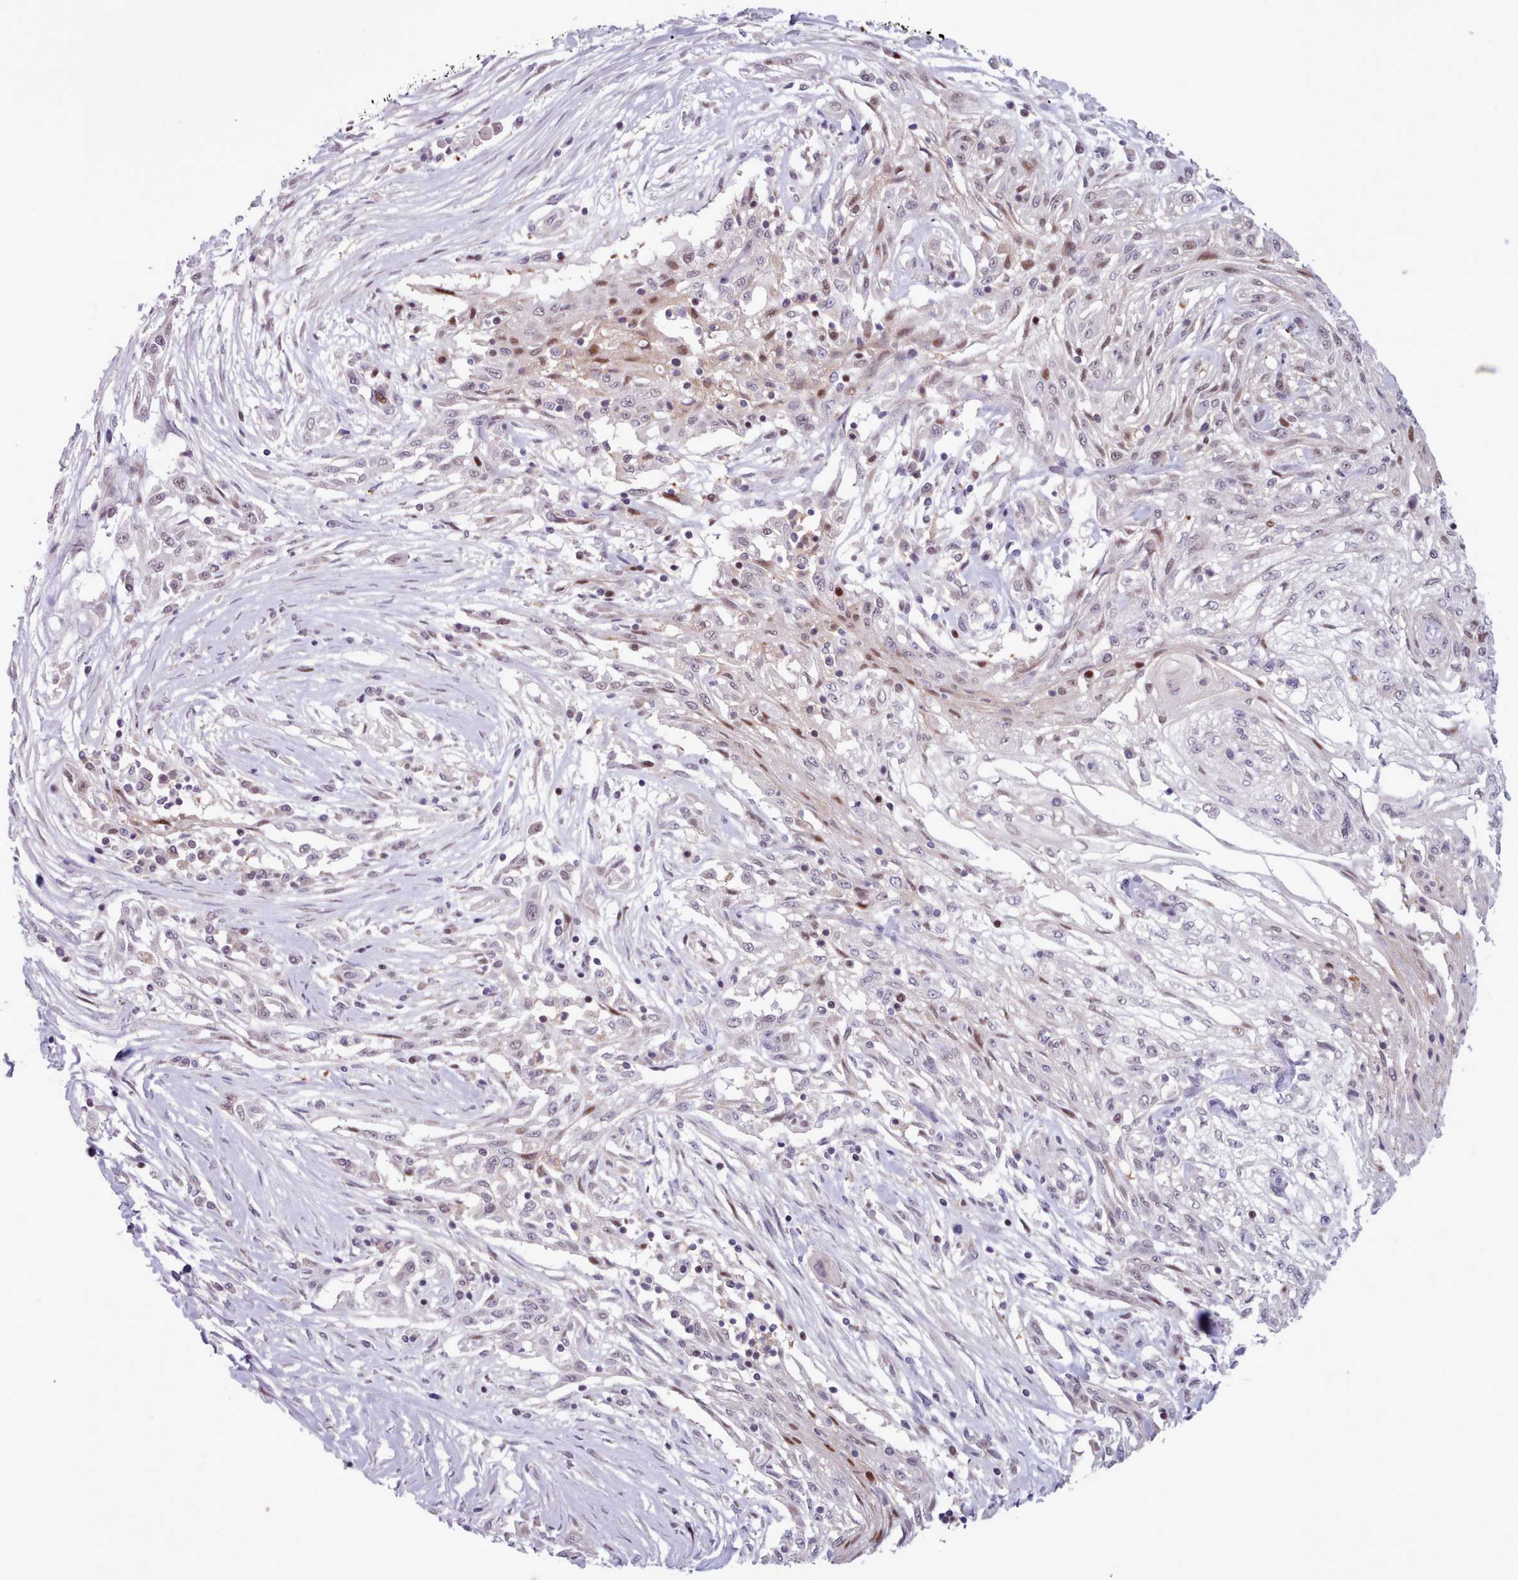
{"staining": {"intensity": "moderate", "quantity": "<25%", "location": "nuclear"}, "tissue": "skin cancer", "cell_type": "Tumor cells", "image_type": "cancer", "snomed": [{"axis": "morphology", "description": "Squamous cell carcinoma, NOS"}, {"axis": "morphology", "description": "Squamous cell carcinoma, metastatic, NOS"}, {"axis": "topography", "description": "Skin"}, {"axis": "topography", "description": "Lymph node"}], "caption": "Protein expression analysis of human metastatic squamous cell carcinoma (skin) reveals moderate nuclear positivity in about <25% of tumor cells. (Stains: DAB in brown, nuclei in blue, Microscopy: brightfield microscopy at high magnification).", "gene": "KBTBD7", "patient": {"sex": "male", "age": 75}}